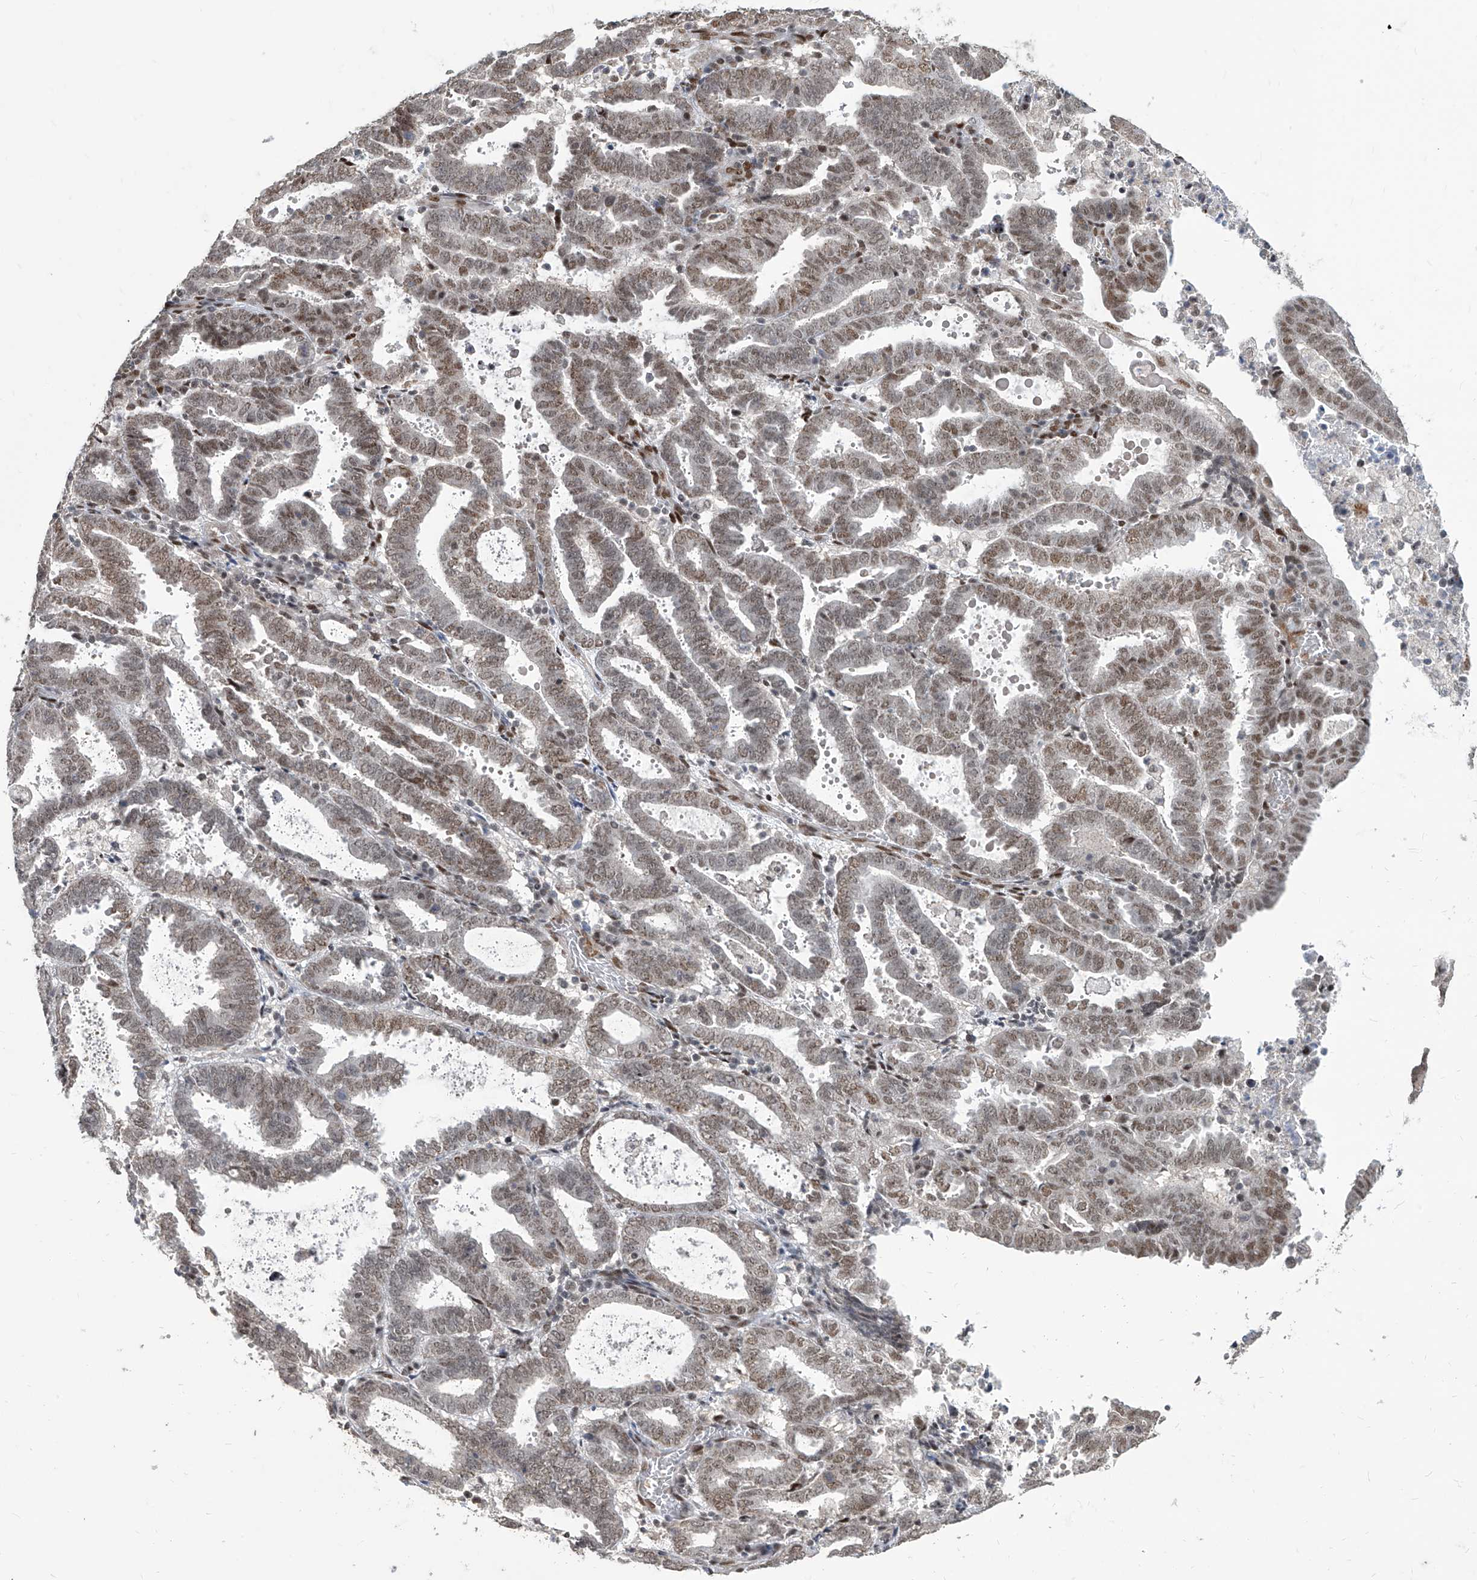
{"staining": {"intensity": "moderate", "quantity": "25%-75%", "location": "nuclear"}, "tissue": "endometrial cancer", "cell_type": "Tumor cells", "image_type": "cancer", "snomed": [{"axis": "morphology", "description": "Adenocarcinoma, NOS"}, {"axis": "topography", "description": "Uterus"}], "caption": "Protein expression analysis of human endometrial cancer reveals moderate nuclear staining in approximately 25%-75% of tumor cells.", "gene": "IRF2", "patient": {"sex": "female", "age": 83}}